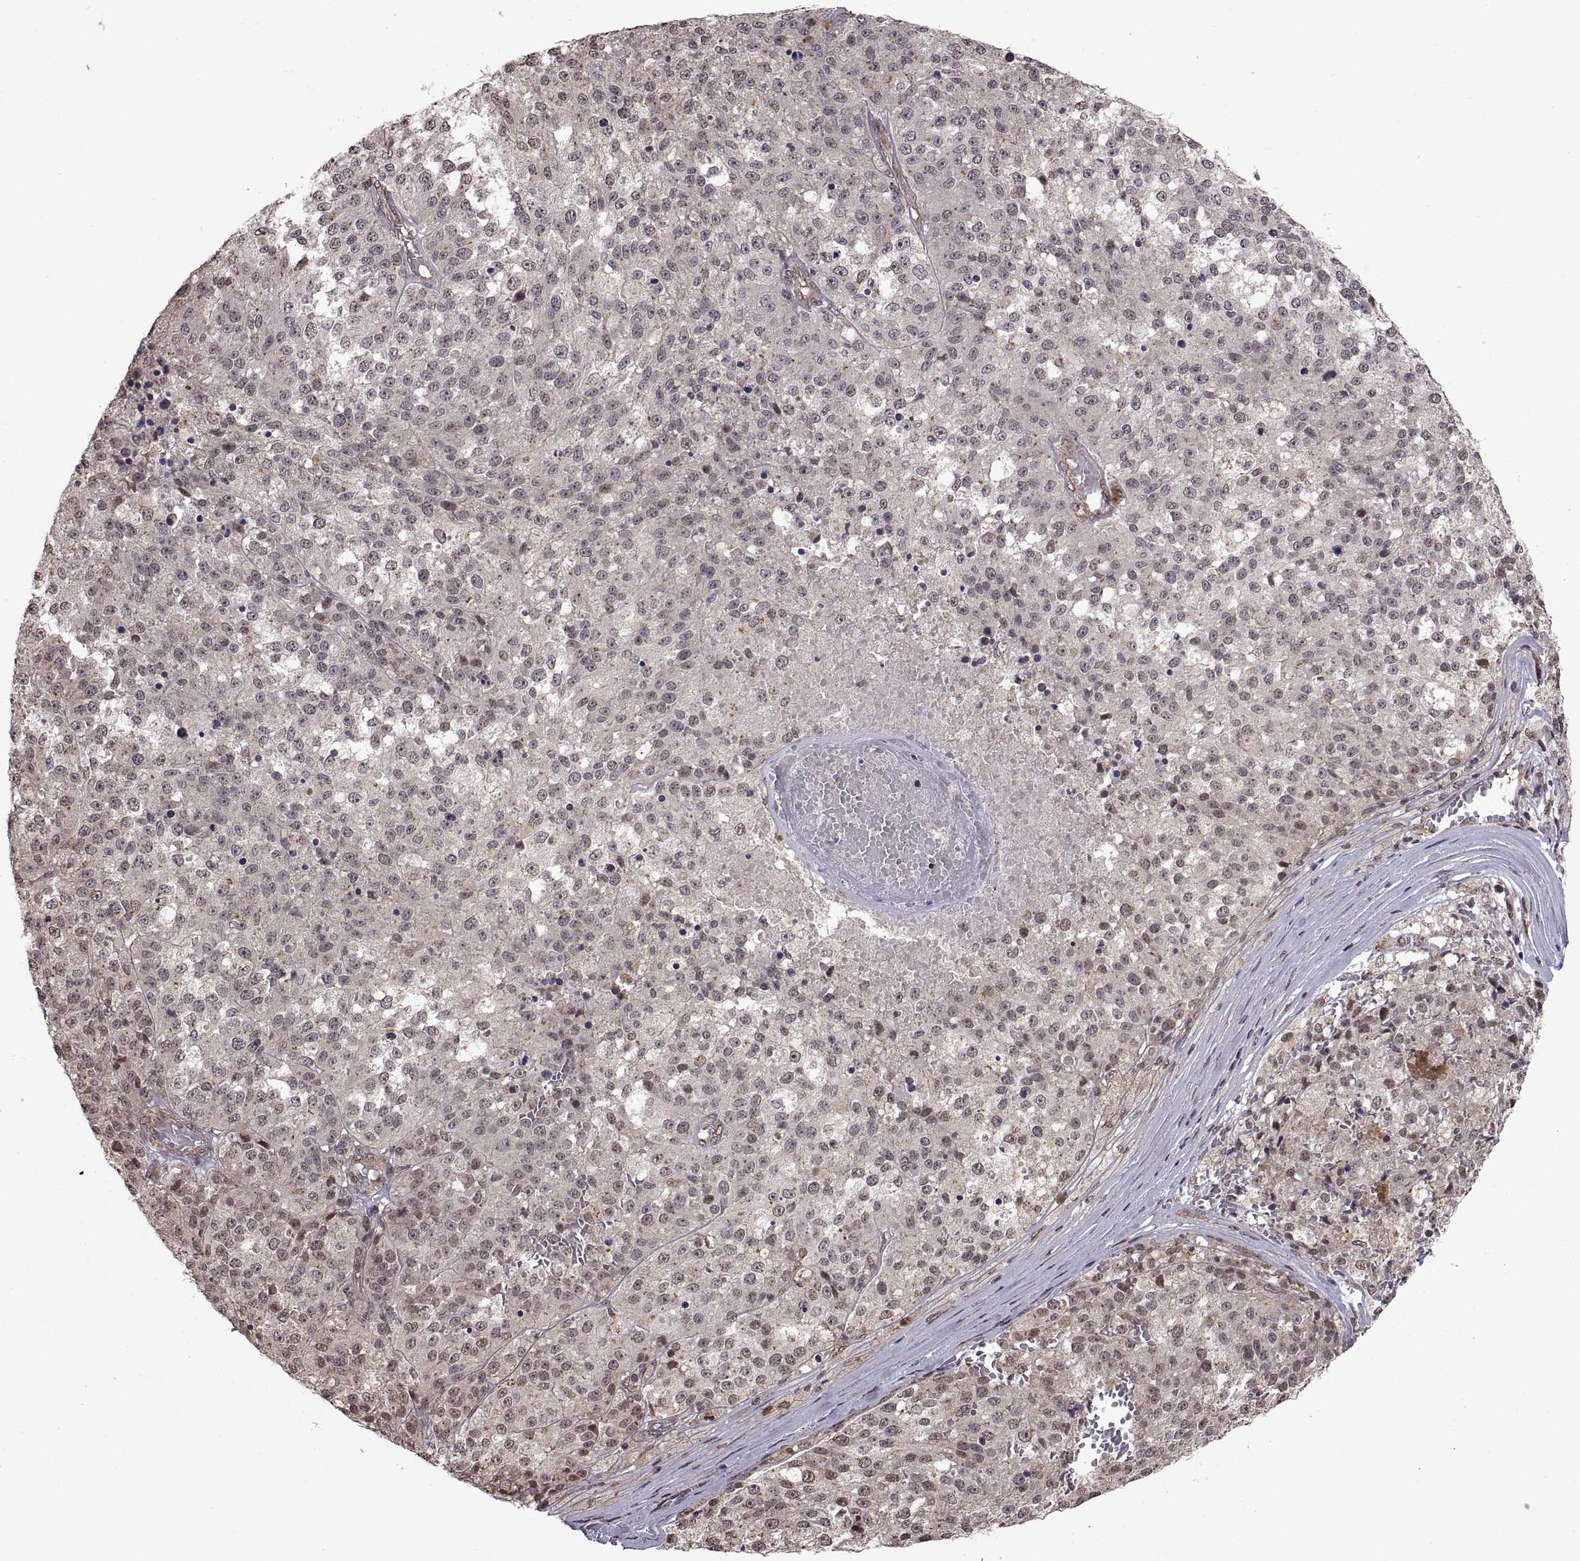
{"staining": {"intensity": "negative", "quantity": "none", "location": "none"}, "tissue": "melanoma", "cell_type": "Tumor cells", "image_type": "cancer", "snomed": [{"axis": "morphology", "description": "Malignant melanoma, Metastatic site"}, {"axis": "topography", "description": "Lymph node"}], "caption": "The photomicrograph reveals no significant expression in tumor cells of melanoma.", "gene": "ARRB1", "patient": {"sex": "female", "age": 64}}